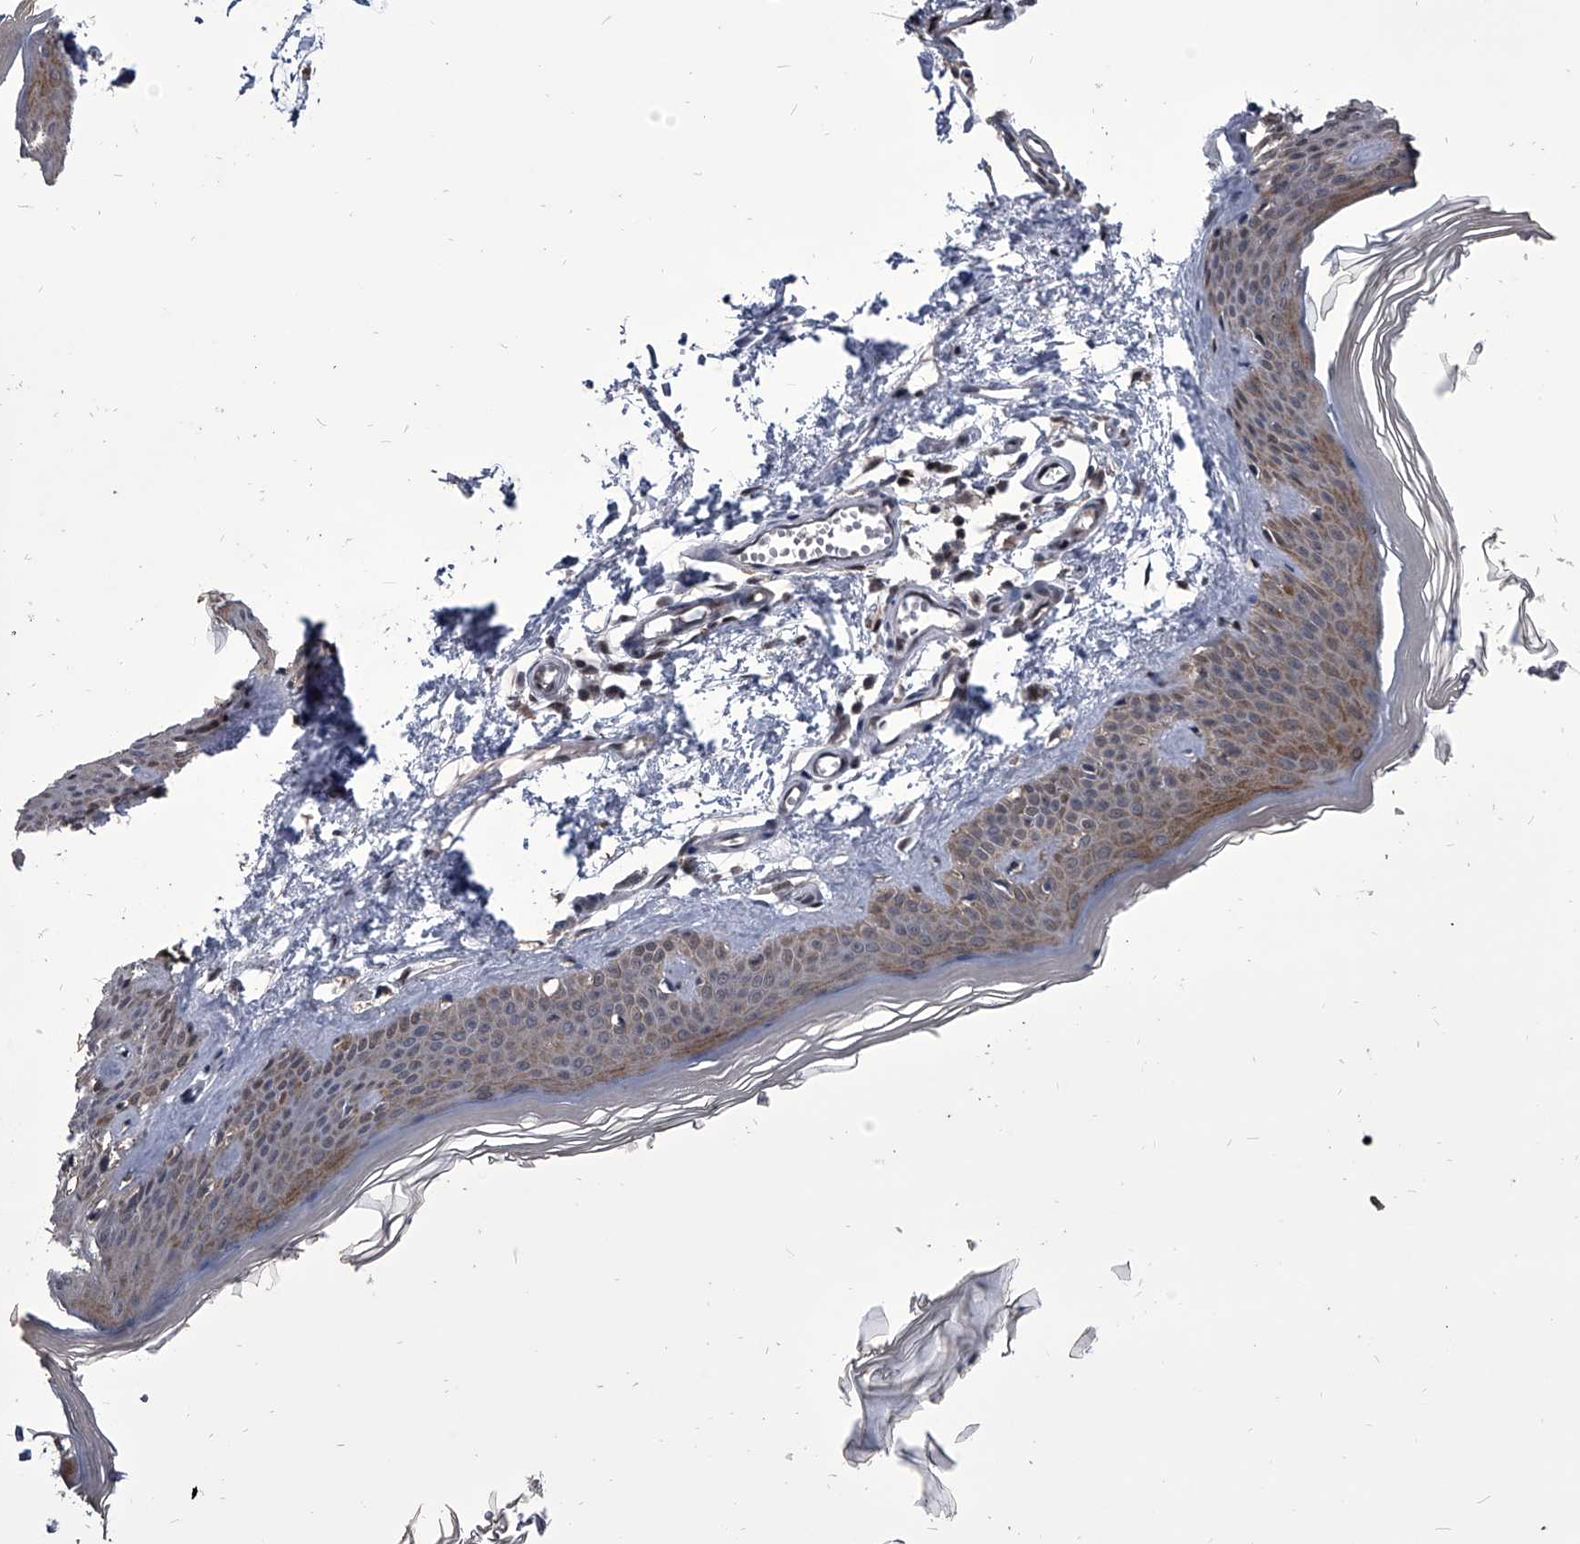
{"staining": {"intensity": "weak", "quantity": ">75%", "location": "cytoplasmic/membranous"}, "tissue": "skin", "cell_type": "Fibroblasts", "image_type": "normal", "snomed": [{"axis": "morphology", "description": "Normal tissue, NOS"}, {"axis": "topography", "description": "Skin"}], "caption": "Immunohistochemical staining of unremarkable skin demonstrates low levels of weak cytoplasmic/membranous positivity in about >75% of fibroblasts. The protein of interest is stained brown, and the nuclei are stained in blue (DAB IHC with brightfield microscopy, high magnification).", "gene": "CMTR1", "patient": {"sex": "female", "age": 27}}